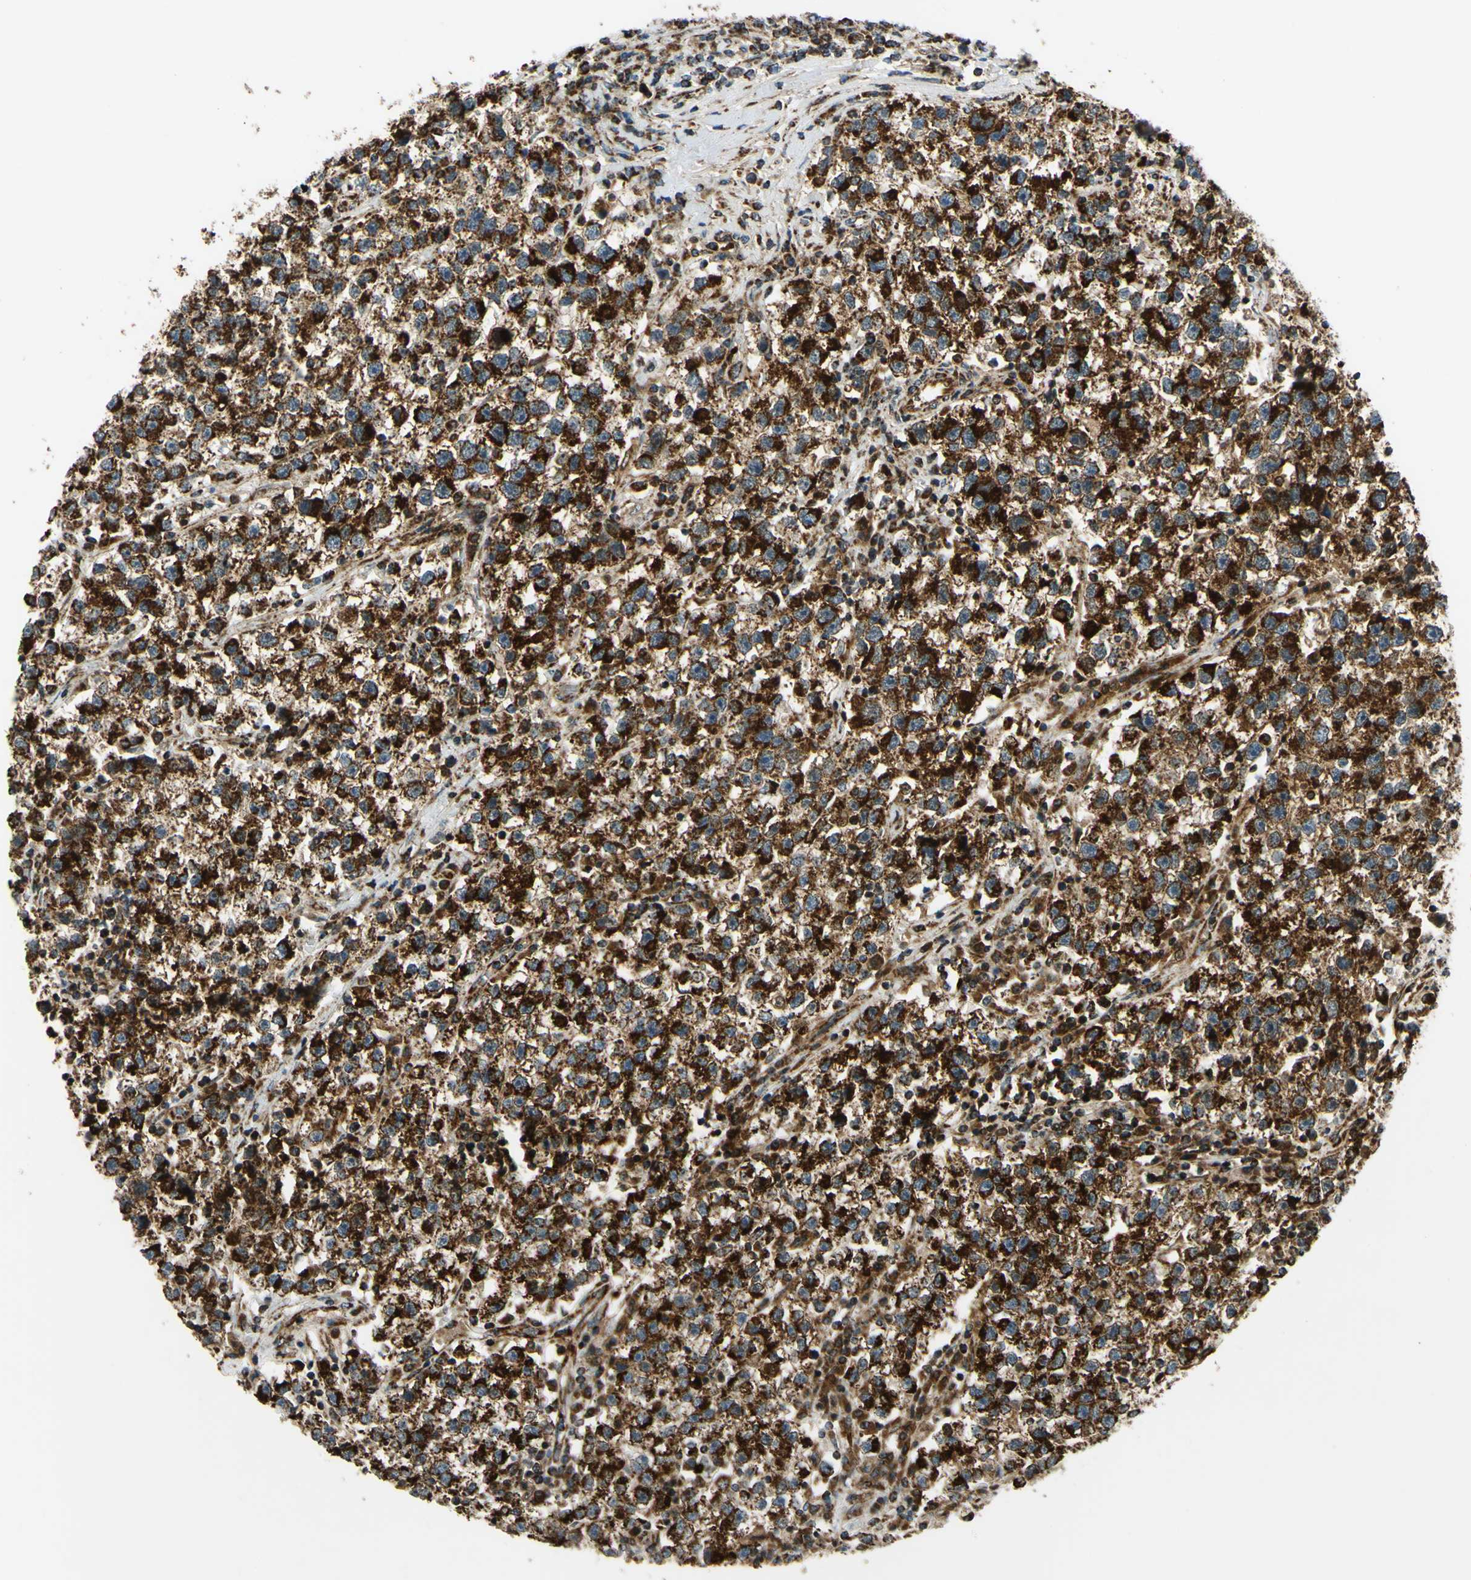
{"staining": {"intensity": "strong", "quantity": ">75%", "location": "cytoplasmic/membranous"}, "tissue": "testis cancer", "cell_type": "Tumor cells", "image_type": "cancer", "snomed": [{"axis": "morphology", "description": "Seminoma, NOS"}, {"axis": "topography", "description": "Testis"}], "caption": "Tumor cells reveal high levels of strong cytoplasmic/membranous staining in approximately >75% of cells in human seminoma (testis). The staining was performed using DAB to visualize the protein expression in brown, while the nuclei were stained in blue with hematoxylin (Magnification: 20x).", "gene": "MAVS", "patient": {"sex": "male", "age": 22}}